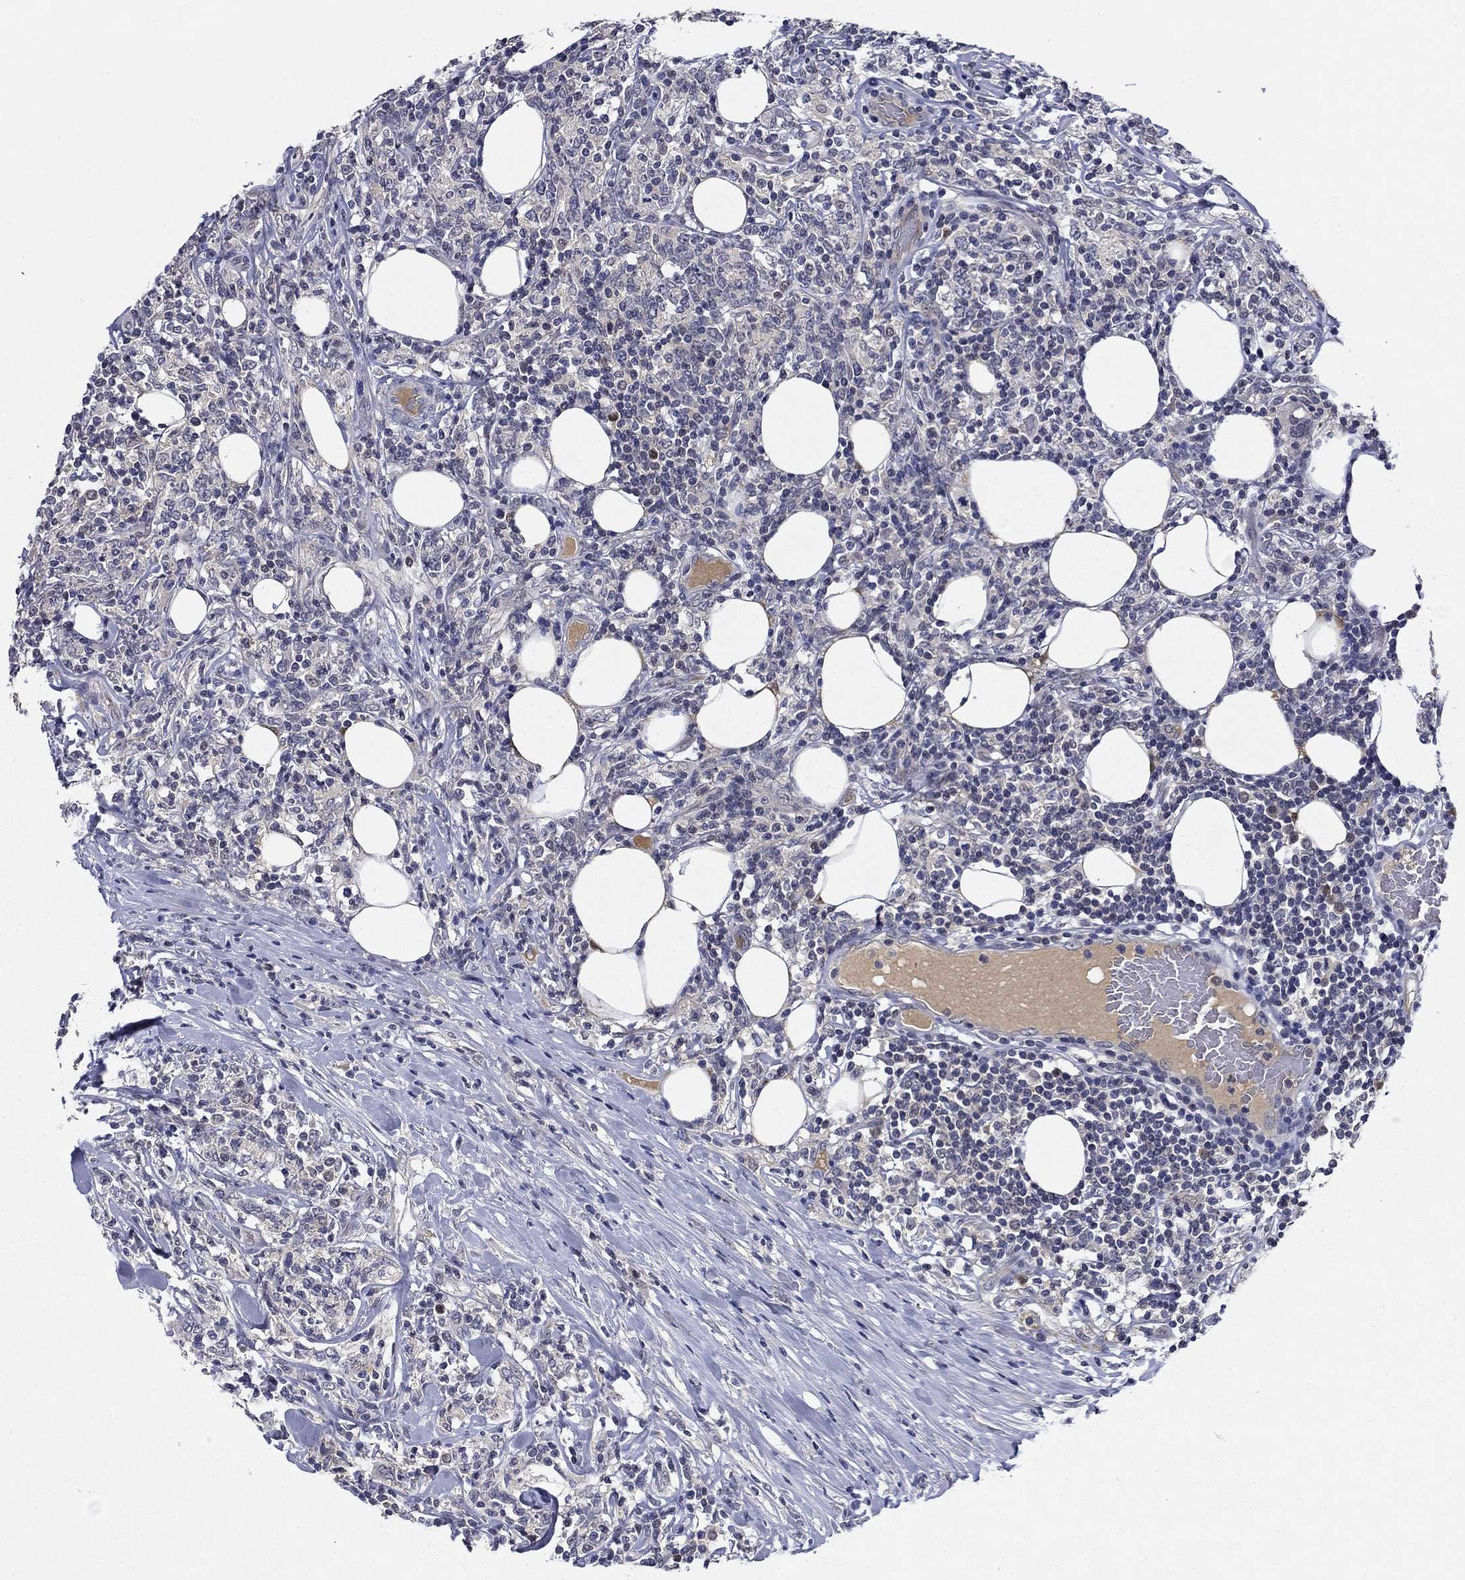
{"staining": {"intensity": "negative", "quantity": "none", "location": "none"}, "tissue": "lymphoma", "cell_type": "Tumor cells", "image_type": "cancer", "snomed": [{"axis": "morphology", "description": "Malignant lymphoma, non-Hodgkin's type, High grade"}, {"axis": "topography", "description": "Lymph node"}], "caption": "Image shows no protein staining in tumor cells of lymphoma tissue.", "gene": "DDTL", "patient": {"sex": "female", "age": 84}}